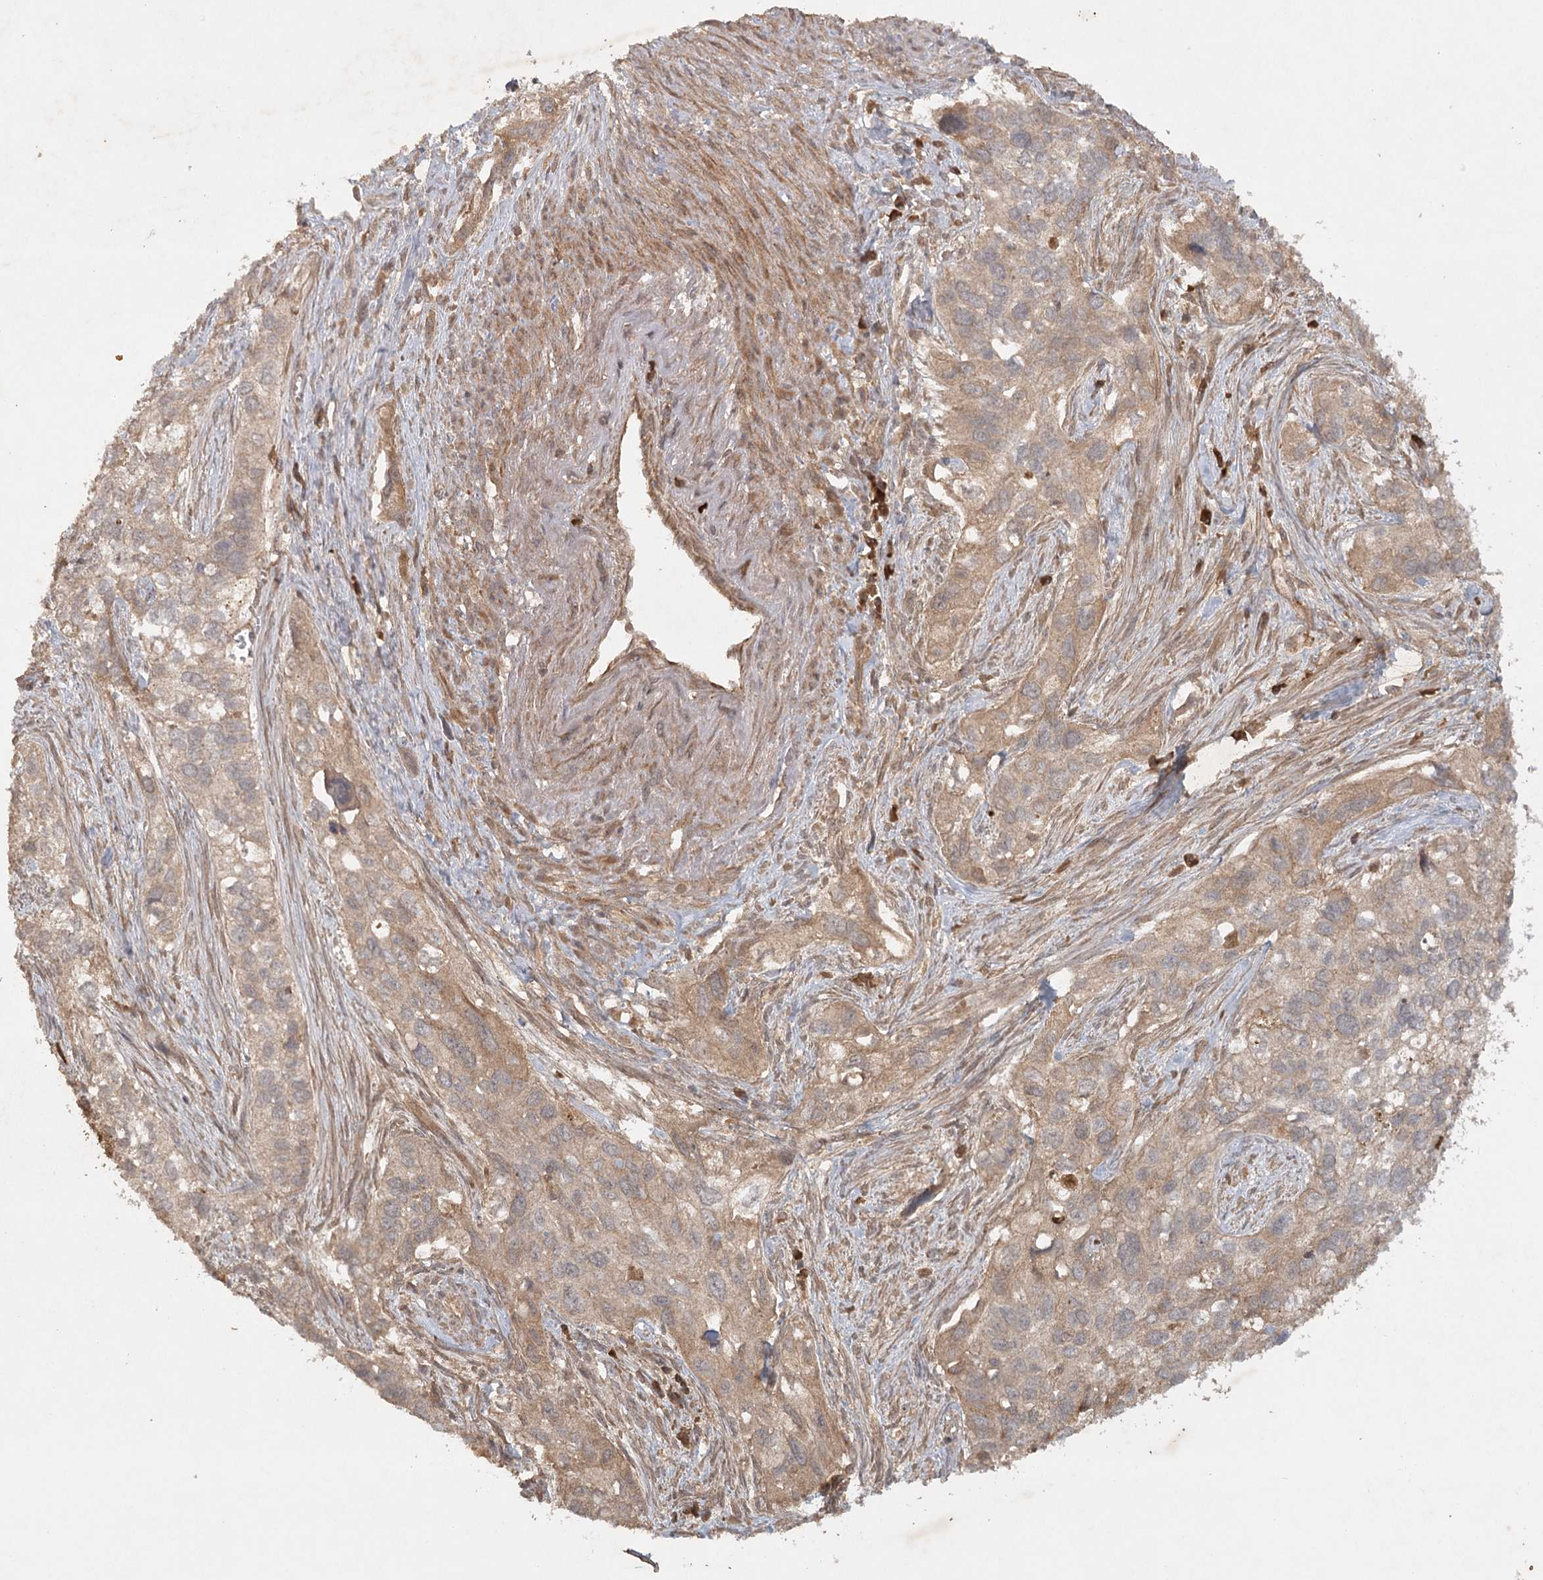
{"staining": {"intensity": "weak", "quantity": ">75%", "location": "cytoplasmic/membranous"}, "tissue": "cervical cancer", "cell_type": "Tumor cells", "image_type": "cancer", "snomed": [{"axis": "morphology", "description": "Squamous cell carcinoma, NOS"}, {"axis": "topography", "description": "Cervix"}], "caption": "Immunohistochemical staining of human cervical squamous cell carcinoma exhibits weak cytoplasmic/membranous protein expression in approximately >75% of tumor cells. Nuclei are stained in blue.", "gene": "ARL13A", "patient": {"sex": "female", "age": 55}}